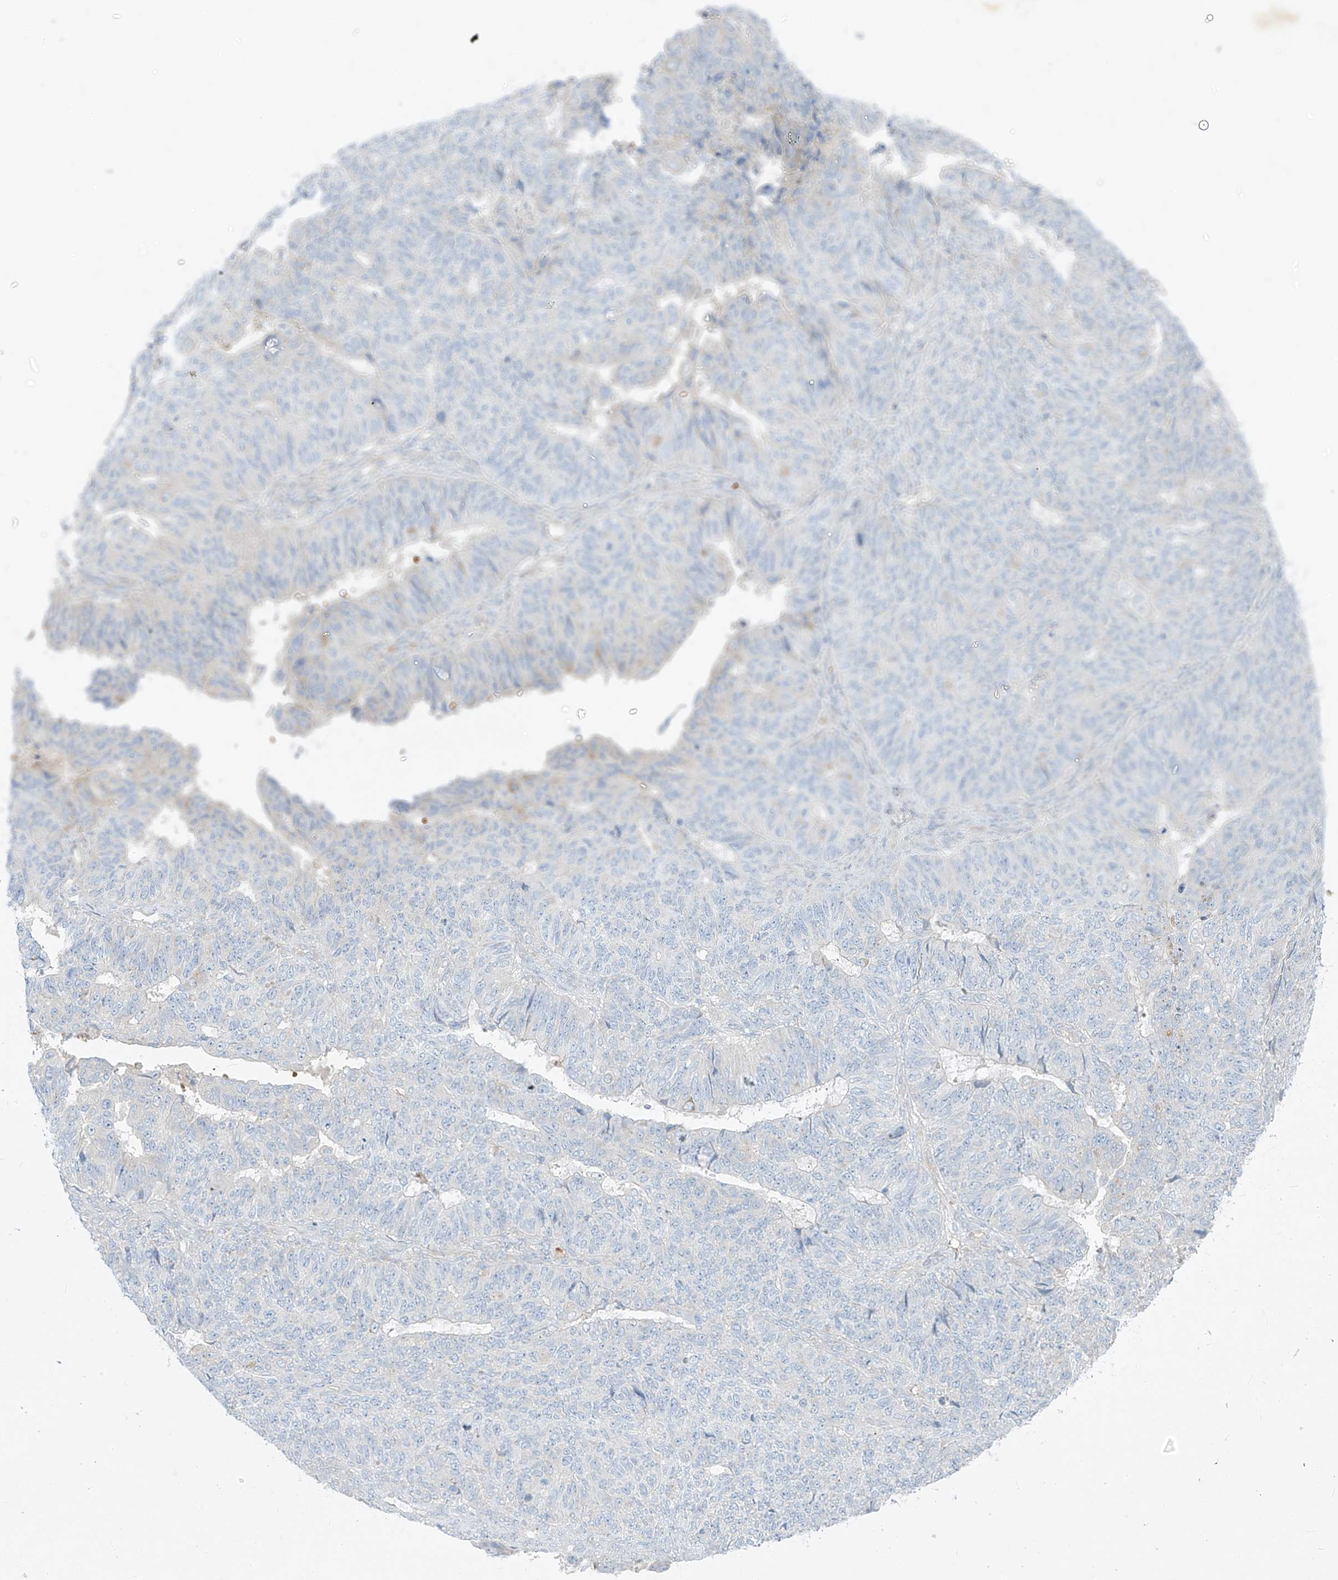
{"staining": {"intensity": "negative", "quantity": "none", "location": "none"}, "tissue": "endometrial cancer", "cell_type": "Tumor cells", "image_type": "cancer", "snomed": [{"axis": "morphology", "description": "Adenocarcinoma, NOS"}, {"axis": "topography", "description": "Endometrium"}], "caption": "There is no significant positivity in tumor cells of endometrial cancer. (Stains: DAB (3,3'-diaminobenzidine) IHC with hematoxylin counter stain, Microscopy: brightfield microscopy at high magnification).", "gene": "DGKQ", "patient": {"sex": "female", "age": 32}}